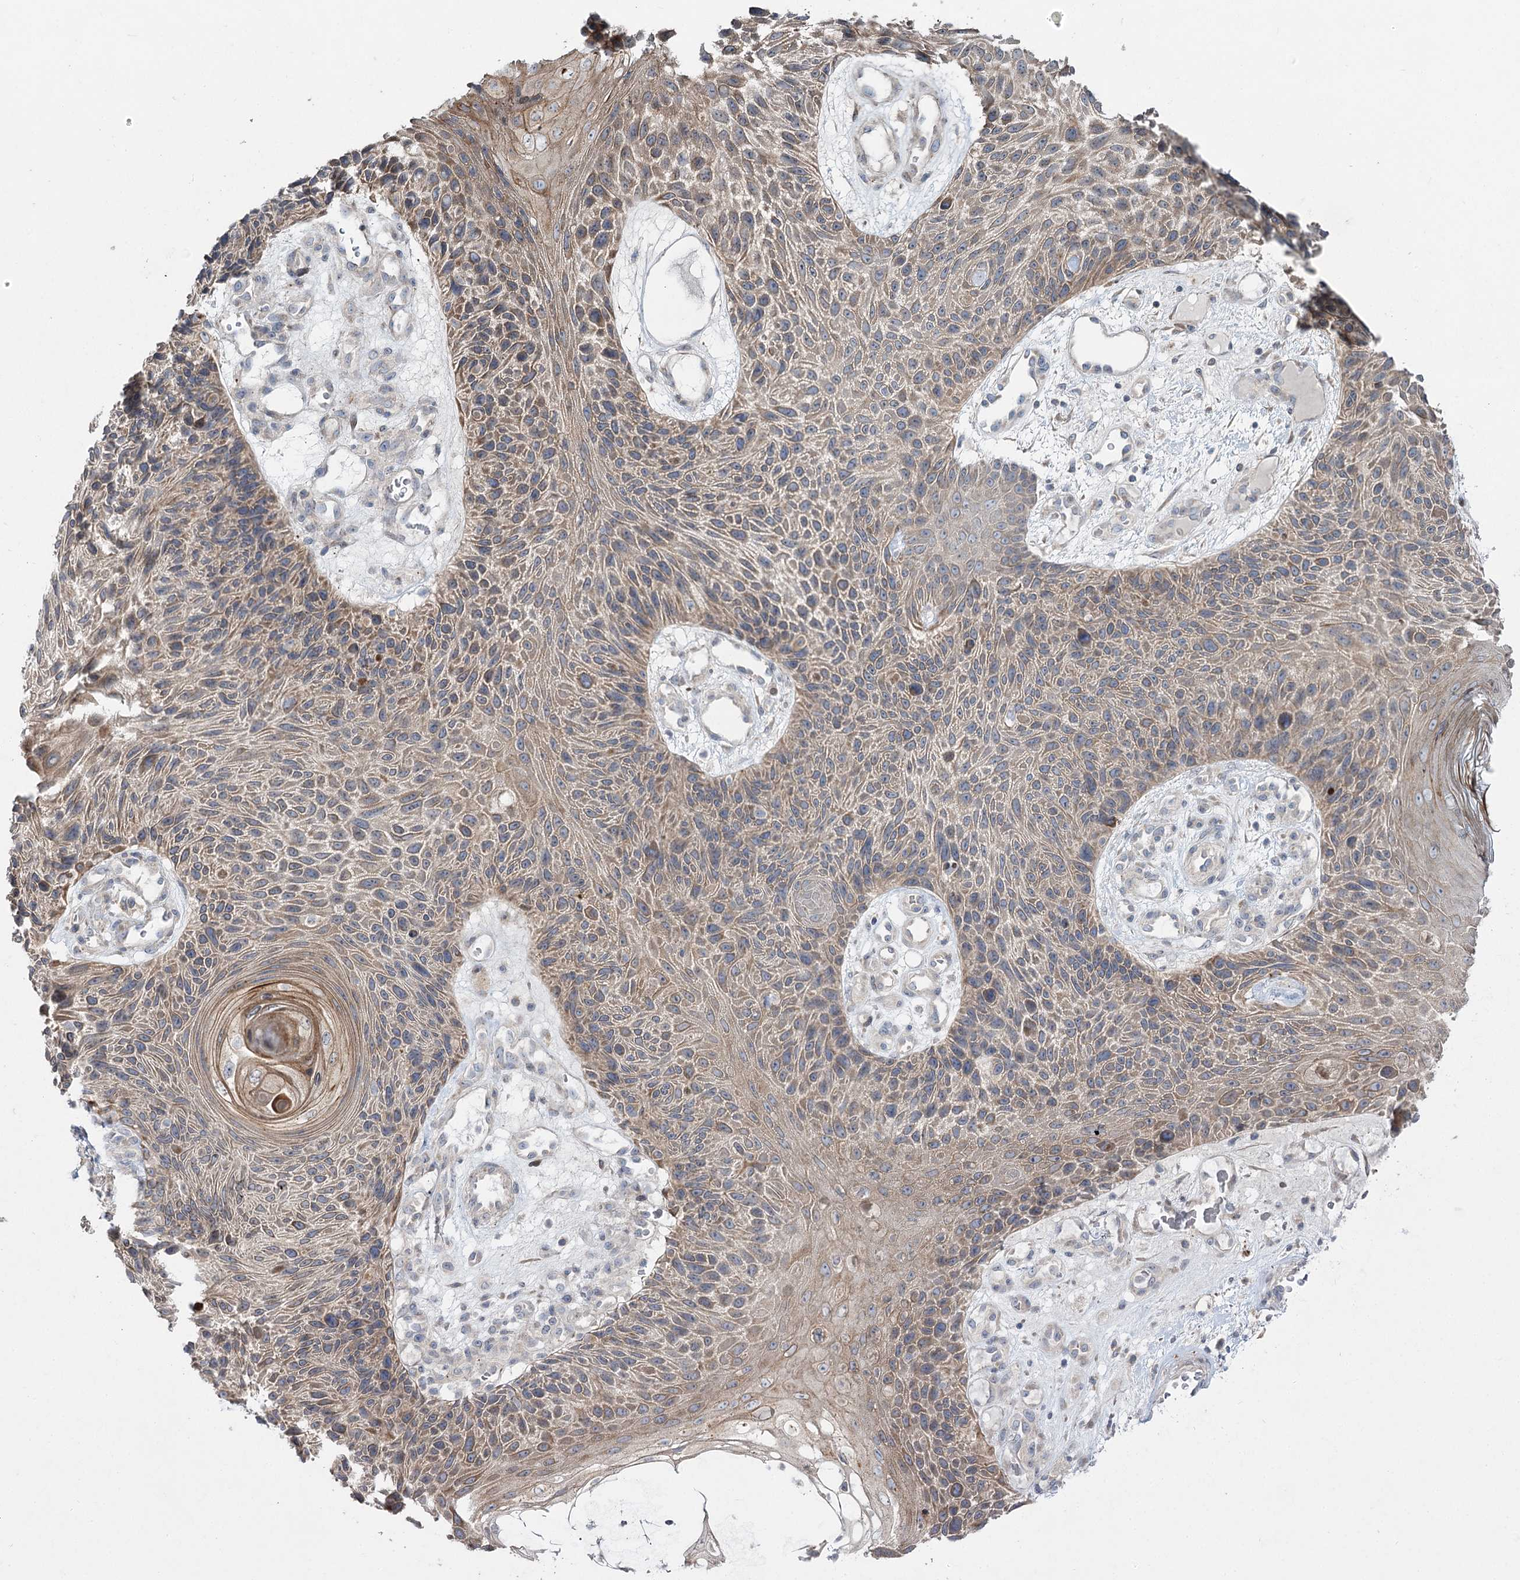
{"staining": {"intensity": "moderate", "quantity": ">75%", "location": "cytoplasmic/membranous"}, "tissue": "skin cancer", "cell_type": "Tumor cells", "image_type": "cancer", "snomed": [{"axis": "morphology", "description": "Squamous cell carcinoma, NOS"}, {"axis": "topography", "description": "Skin"}], "caption": "Tumor cells show medium levels of moderate cytoplasmic/membranous expression in about >75% of cells in human skin cancer.", "gene": "SH3BP5L", "patient": {"sex": "female", "age": 88}}